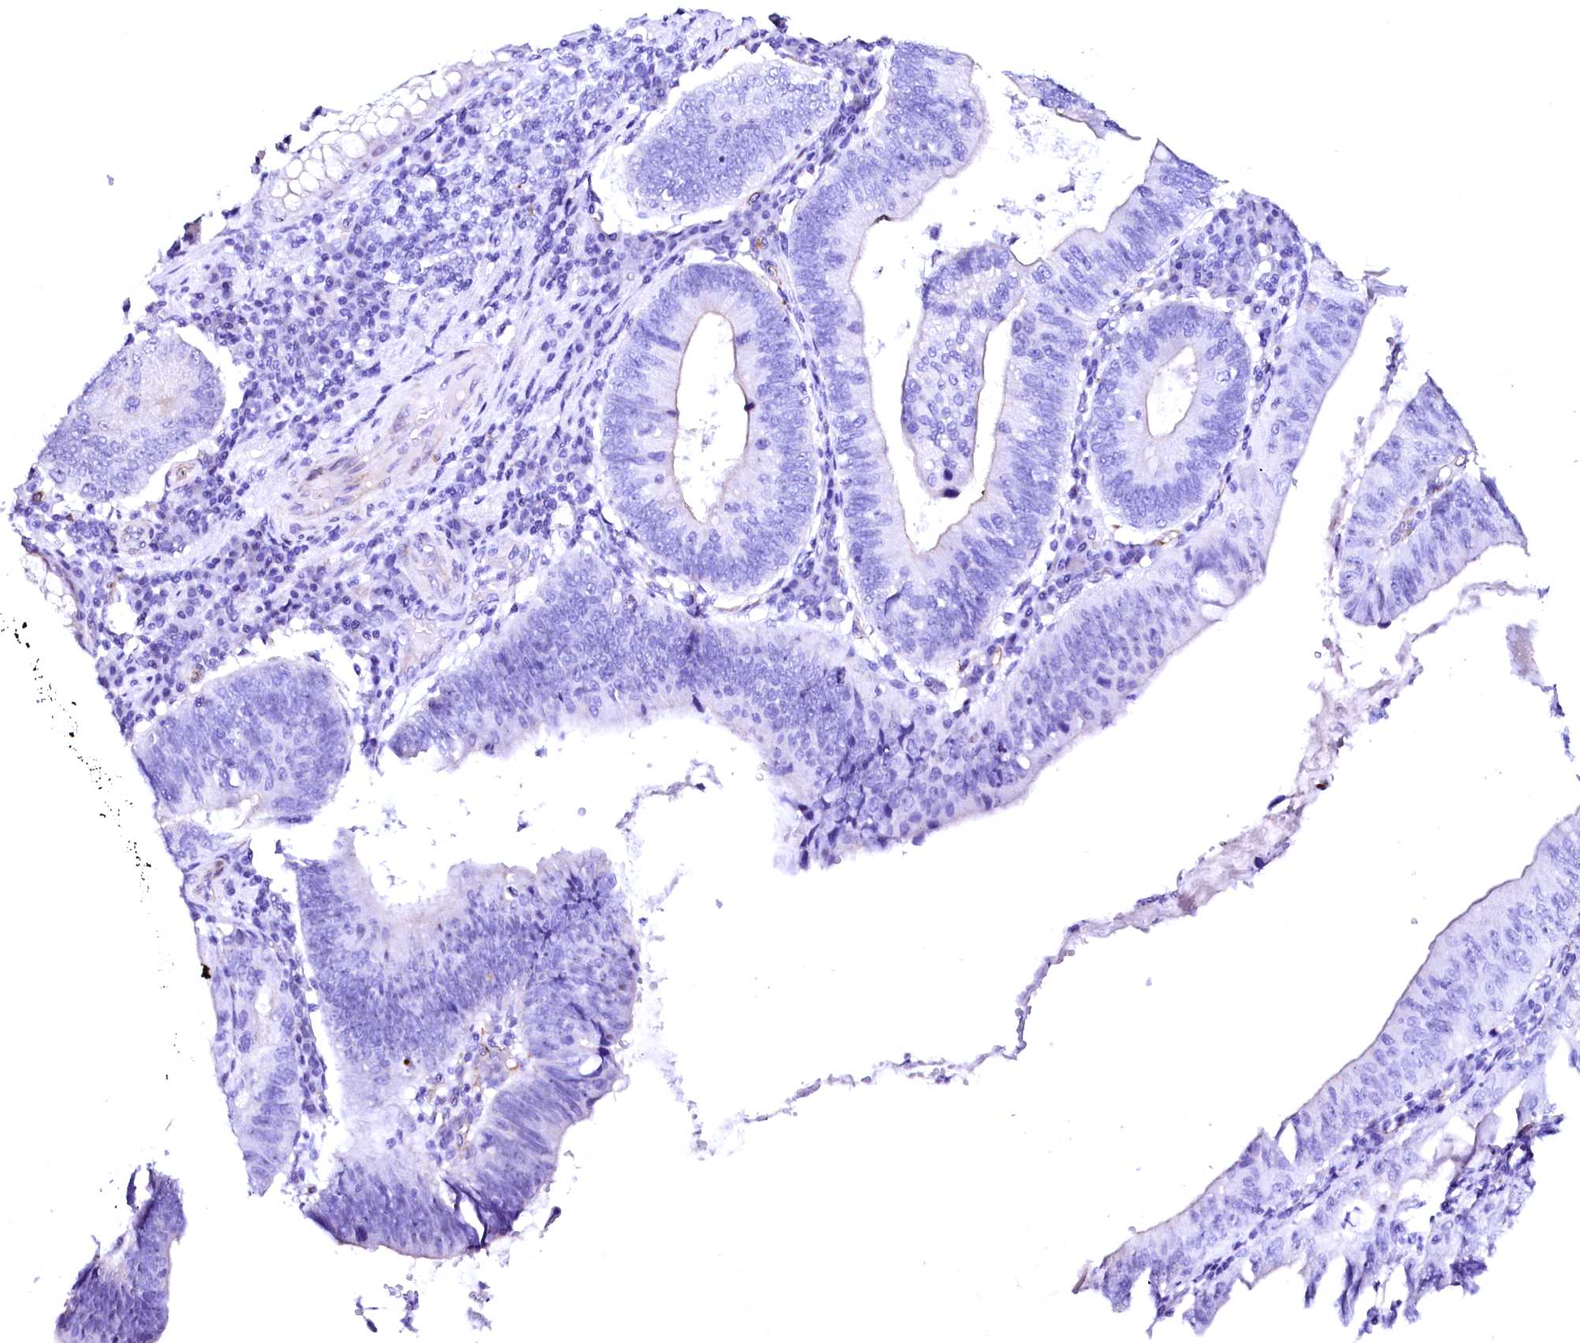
{"staining": {"intensity": "negative", "quantity": "none", "location": "none"}, "tissue": "stomach cancer", "cell_type": "Tumor cells", "image_type": "cancer", "snomed": [{"axis": "morphology", "description": "Adenocarcinoma, NOS"}, {"axis": "topography", "description": "Stomach"}], "caption": "The image shows no staining of tumor cells in adenocarcinoma (stomach).", "gene": "SFR1", "patient": {"sex": "male", "age": 59}}